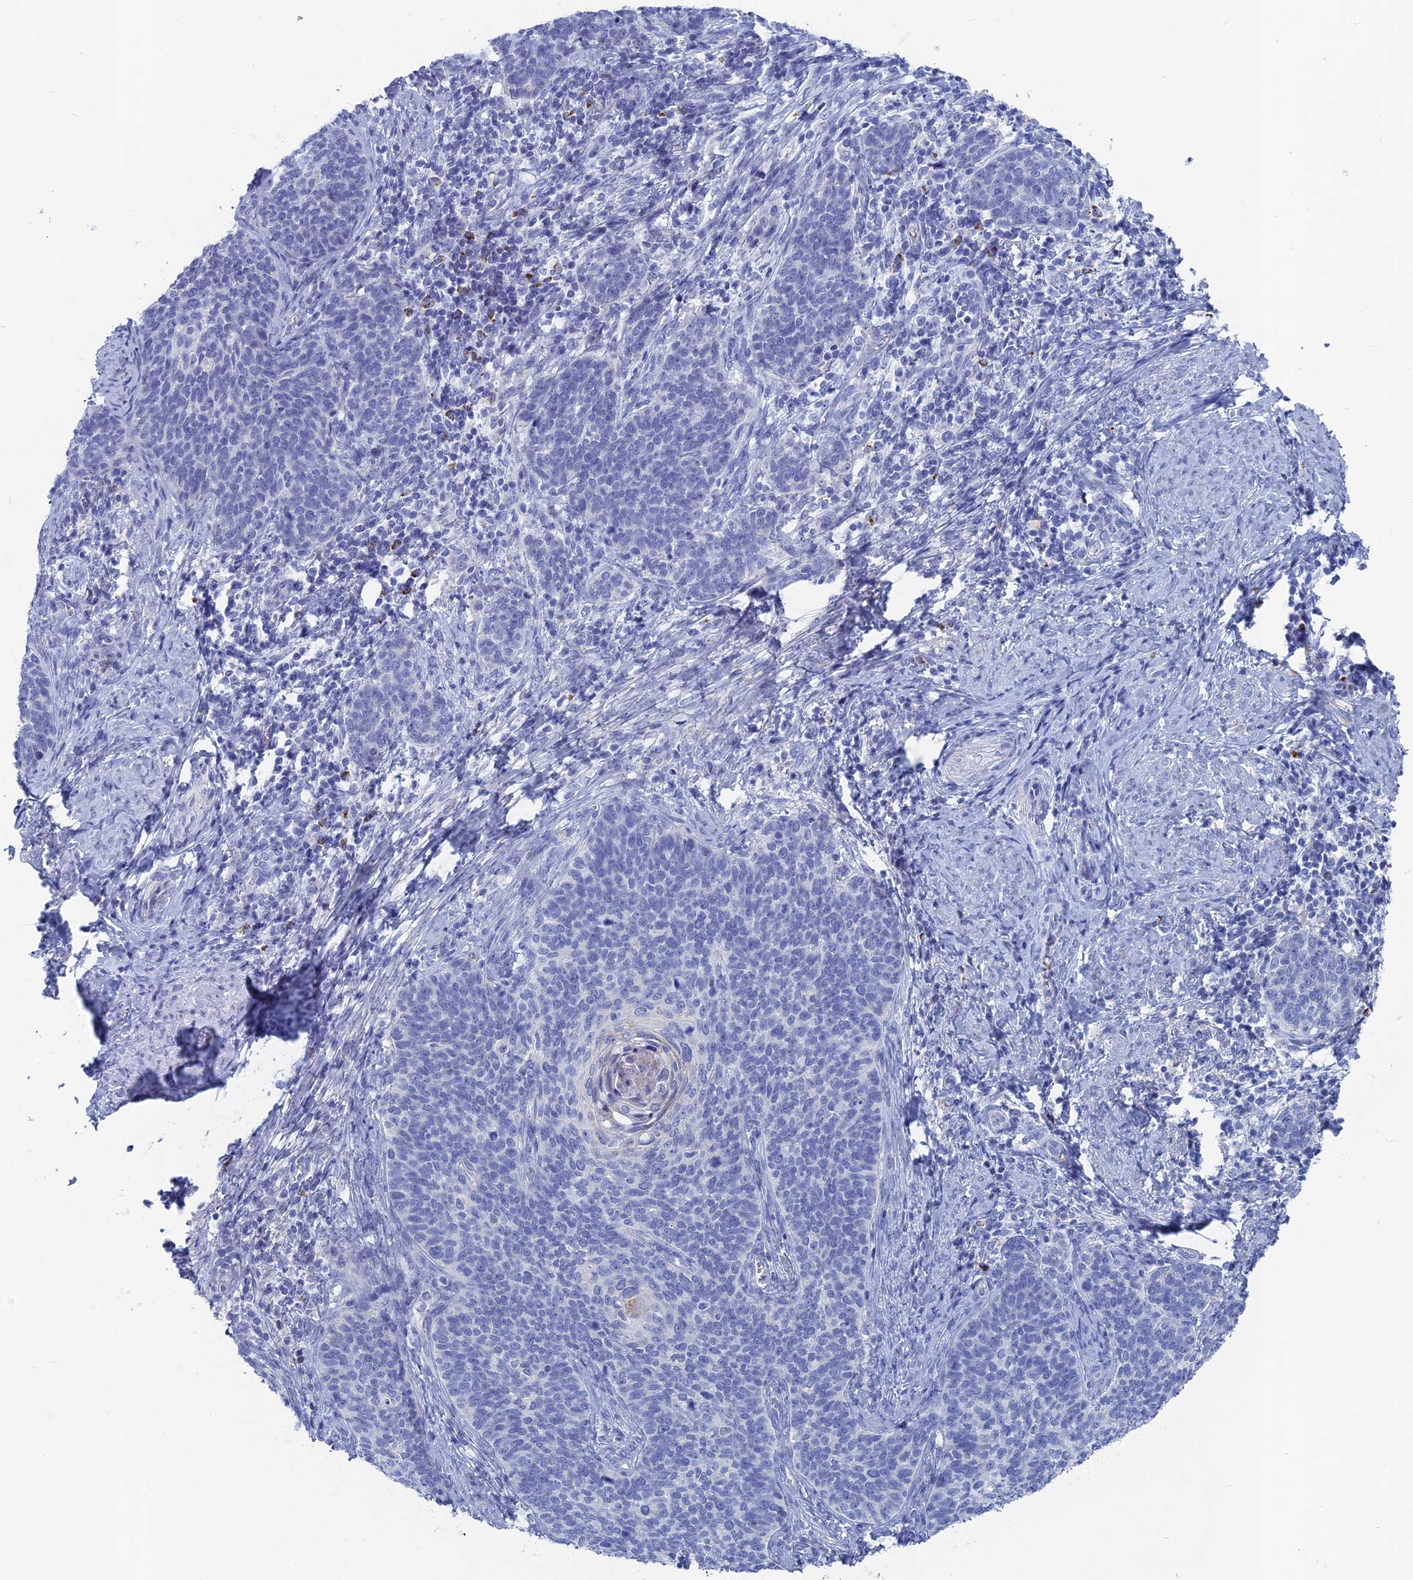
{"staining": {"intensity": "negative", "quantity": "none", "location": "none"}, "tissue": "cervical cancer", "cell_type": "Tumor cells", "image_type": "cancer", "snomed": [{"axis": "morphology", "description": "Normal tissue, NOS"}, {"axis": "morphology", "description": "Squamous cell carcinoma, NOS"}, {"axis": "topography", "description": "Cervix"}], "caption": "Immunohistochemistry (IHC) histopathology image of human cervical cancer (squamous cell carcinoma) stained for a protein (brown), which reveals no expression in tumor cells.", "gene": "HIGD1A", "patient": {"sex": "female", "age": 39}}